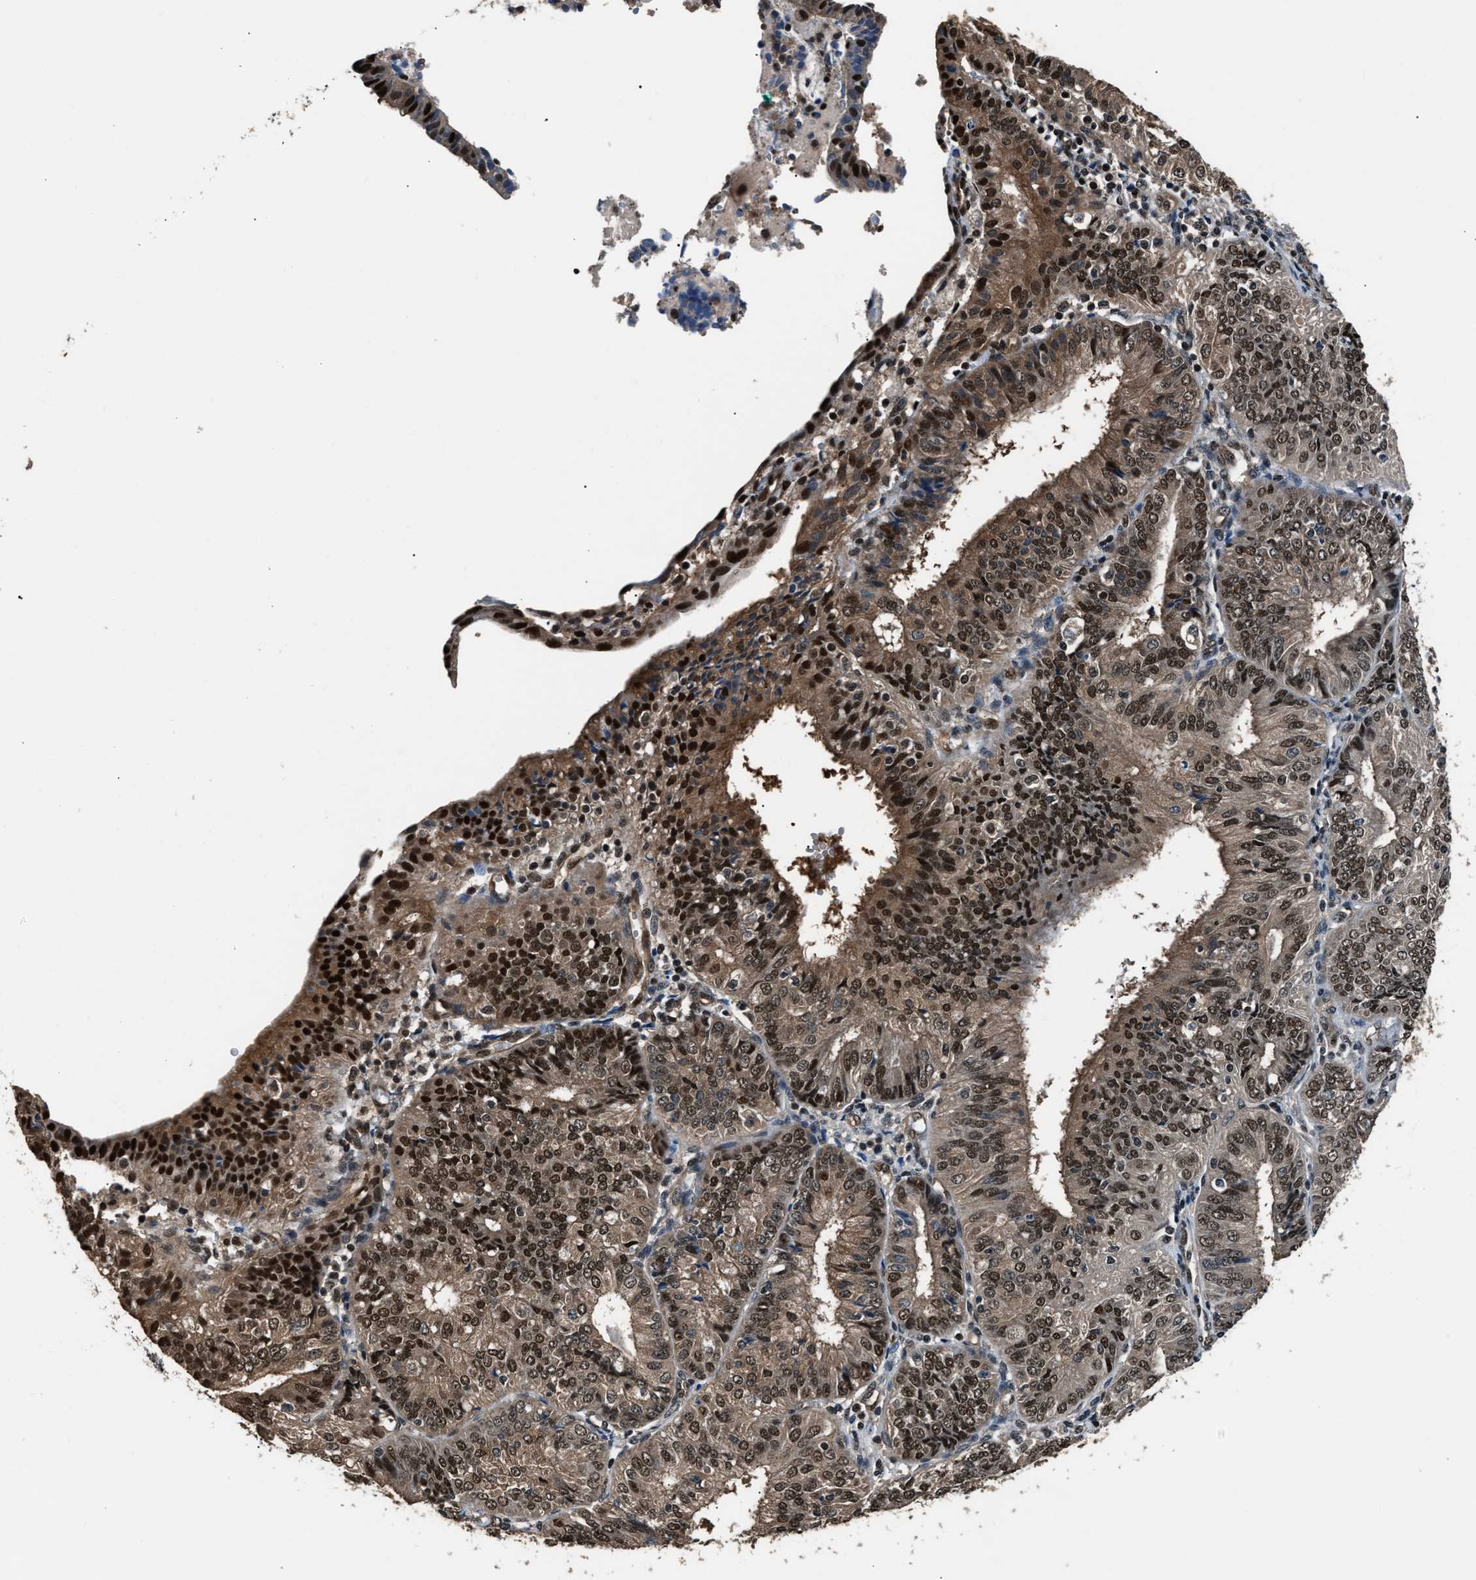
{"staining": {"intensity": "moderate", "quantity": ">75%", "location": "cytoplasmic/membranous,nuclear"}, "tissue": "endometrial cancer", "cell_type": "Tumor cells", "image_type": "cancer", "snomed": [{"axis": "morphology", "description": "Adenocarcinoma, NOS"}, {"axis": "topography", "description": "Endometrium"}], "caption": "Immunohistochemical staining of endometrial cancer shows medium levels of moderate cytoplasmic/membranous and nuclear staining in approximately >75% of tumor cells.", "gene": "DFFA", "patient": {"sex": "female", "age": 58}}